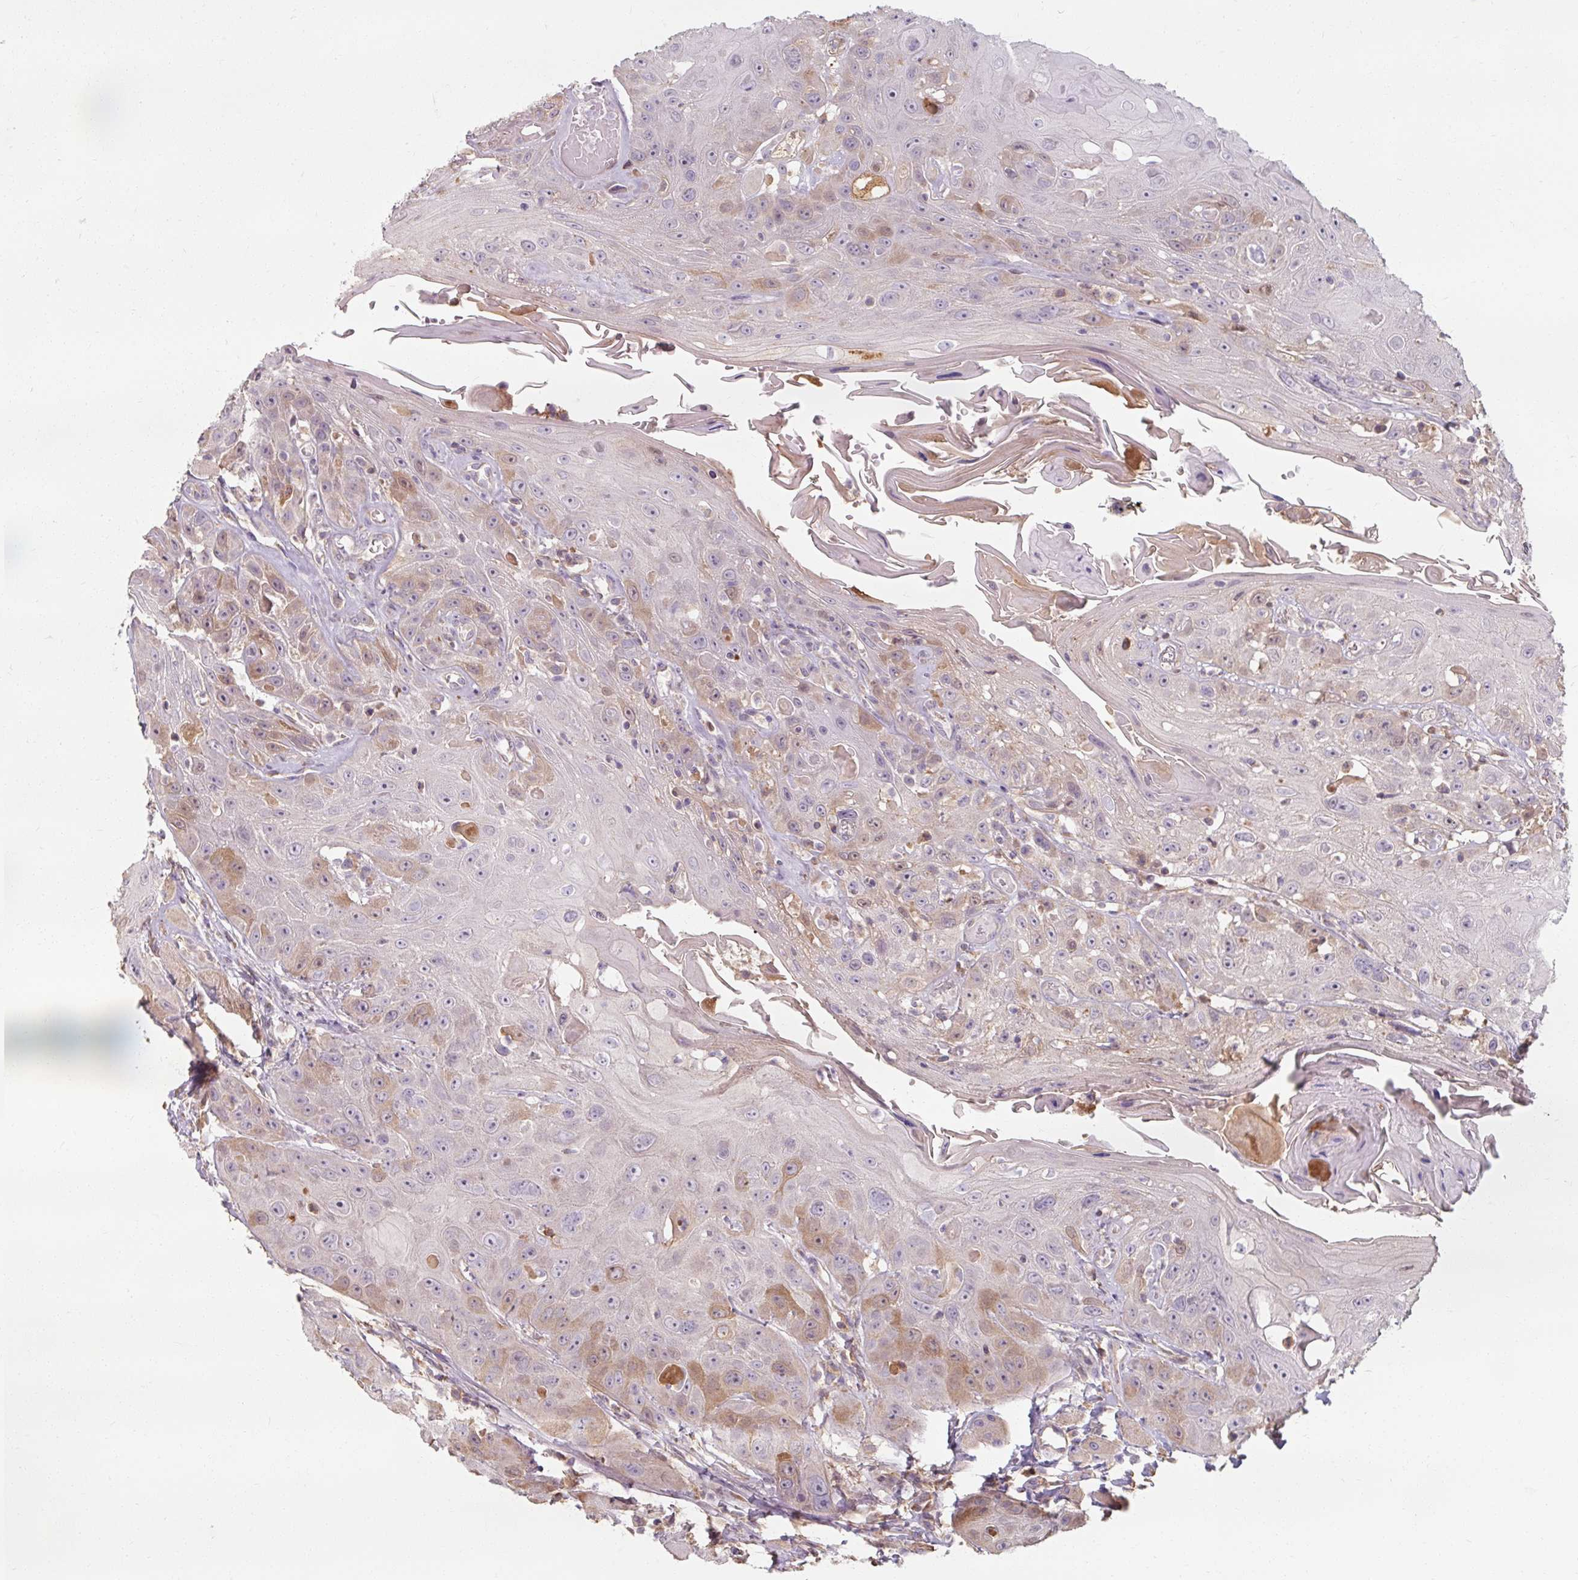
{"staining": {"intensity": "moderate", "quantity": "<25%", "location": "cytoplasmic/membranous"}, "tissue": "head and neck cancer", "cell_type": "Tumor cells", "image_type": "cancer", "snomed": [{"axis": "morphology", "description": "Squamous cell carcinoma, NOS"}, {"axis": "topography", "description": "Head-Neck"}], "caption": "Human head and neck cancer (squamous cell carcinoma) stained with a brown dye shows moderate cytoplasmic/membranous positive positivity in approximately <25% of tumor cells.", "gene": "TSEN54", "patient": {"sex": "female", "age": 59}}